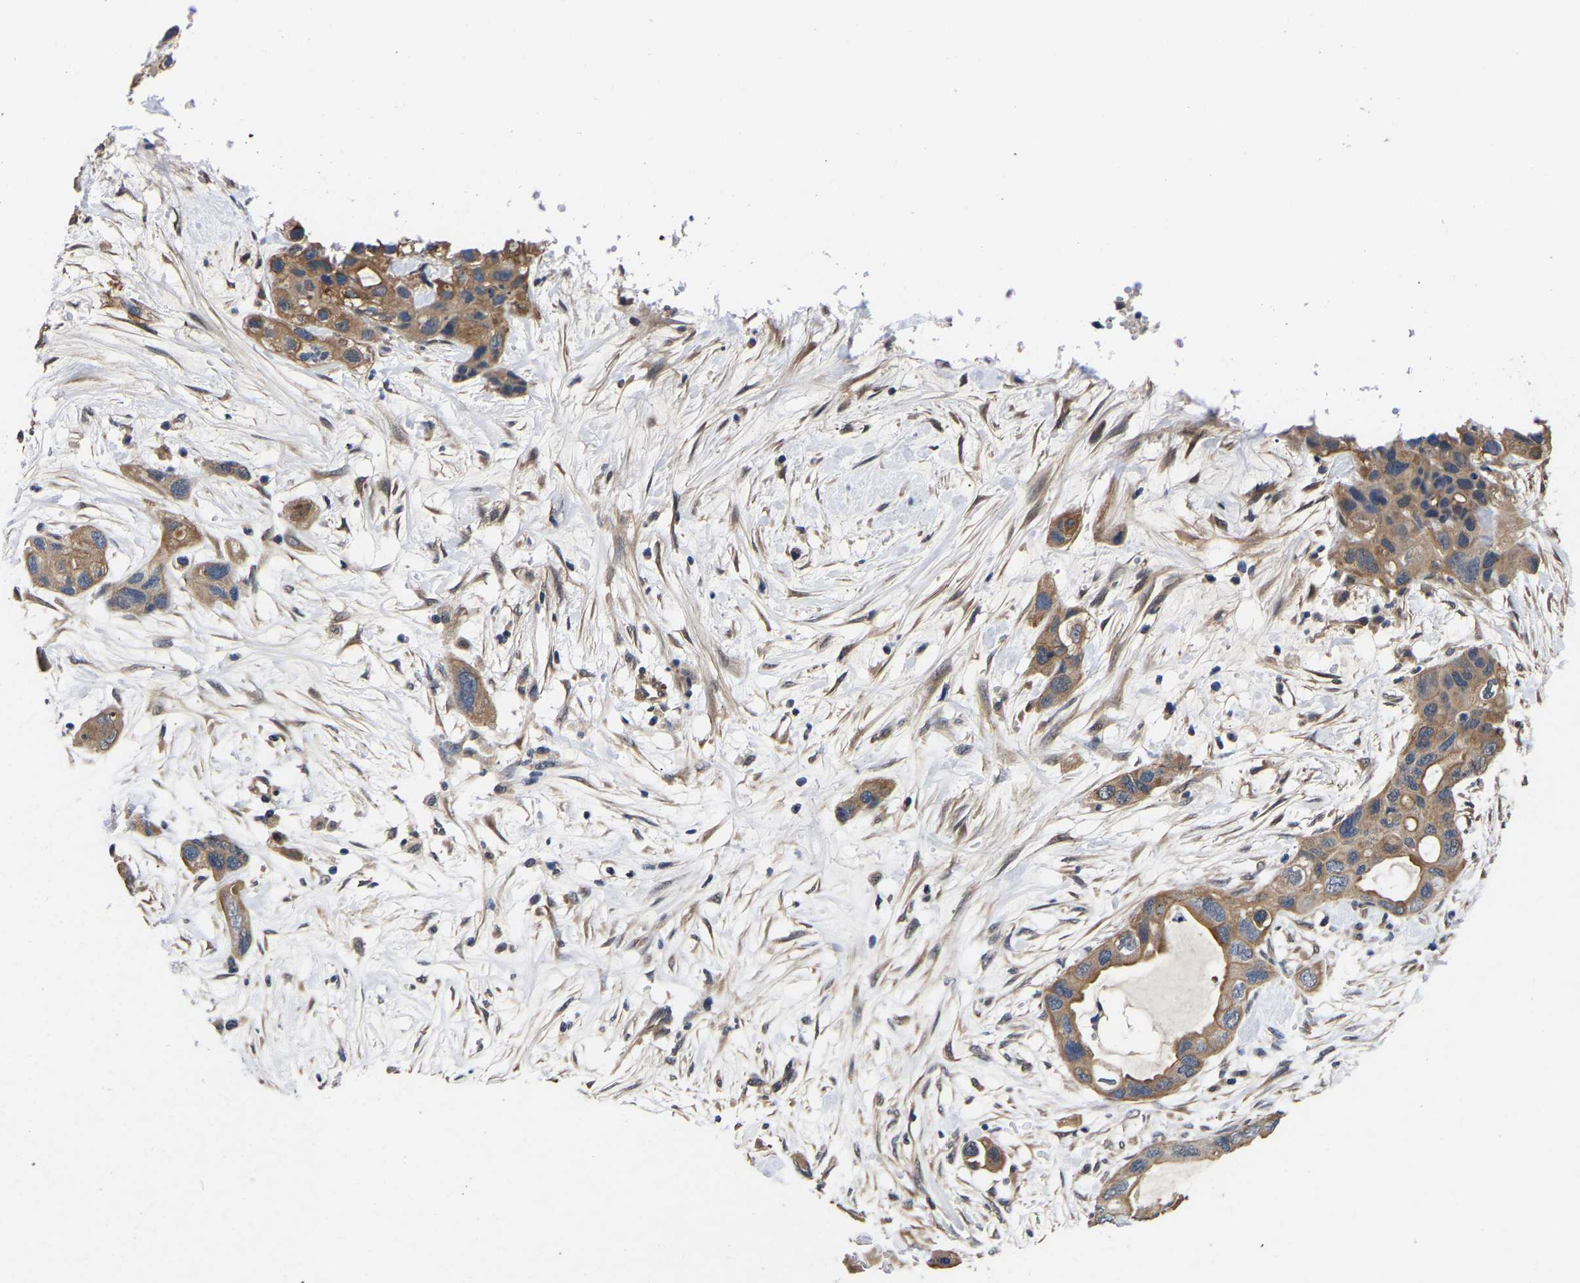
{"staining": {"intensity": "moderate", "quantity": ">75%", "location": "cytoplasmic/membranous"}, "tissue": "pancreatic cancer", "cell_type": "Tumor cells", "image_type": "cancer", "snomed": [{"axis": "morphology", "description": "Adenocarcinoma, NOS"}, {"axis": "topography", "description": "Pancreas"}], "caption": "Immunohistochemistry (IHC) image of neoplastic tissue: human pancreatic adenocarcinoma stained using IHC displays medium levels of moderate protein expression localized specifically in the cytoplasmic/membranous of tumor cells, appearing as a cytoplasmic/membranous brown color.", "gene": "METTL16", "patient": {"sex": "female", "age": 71}}